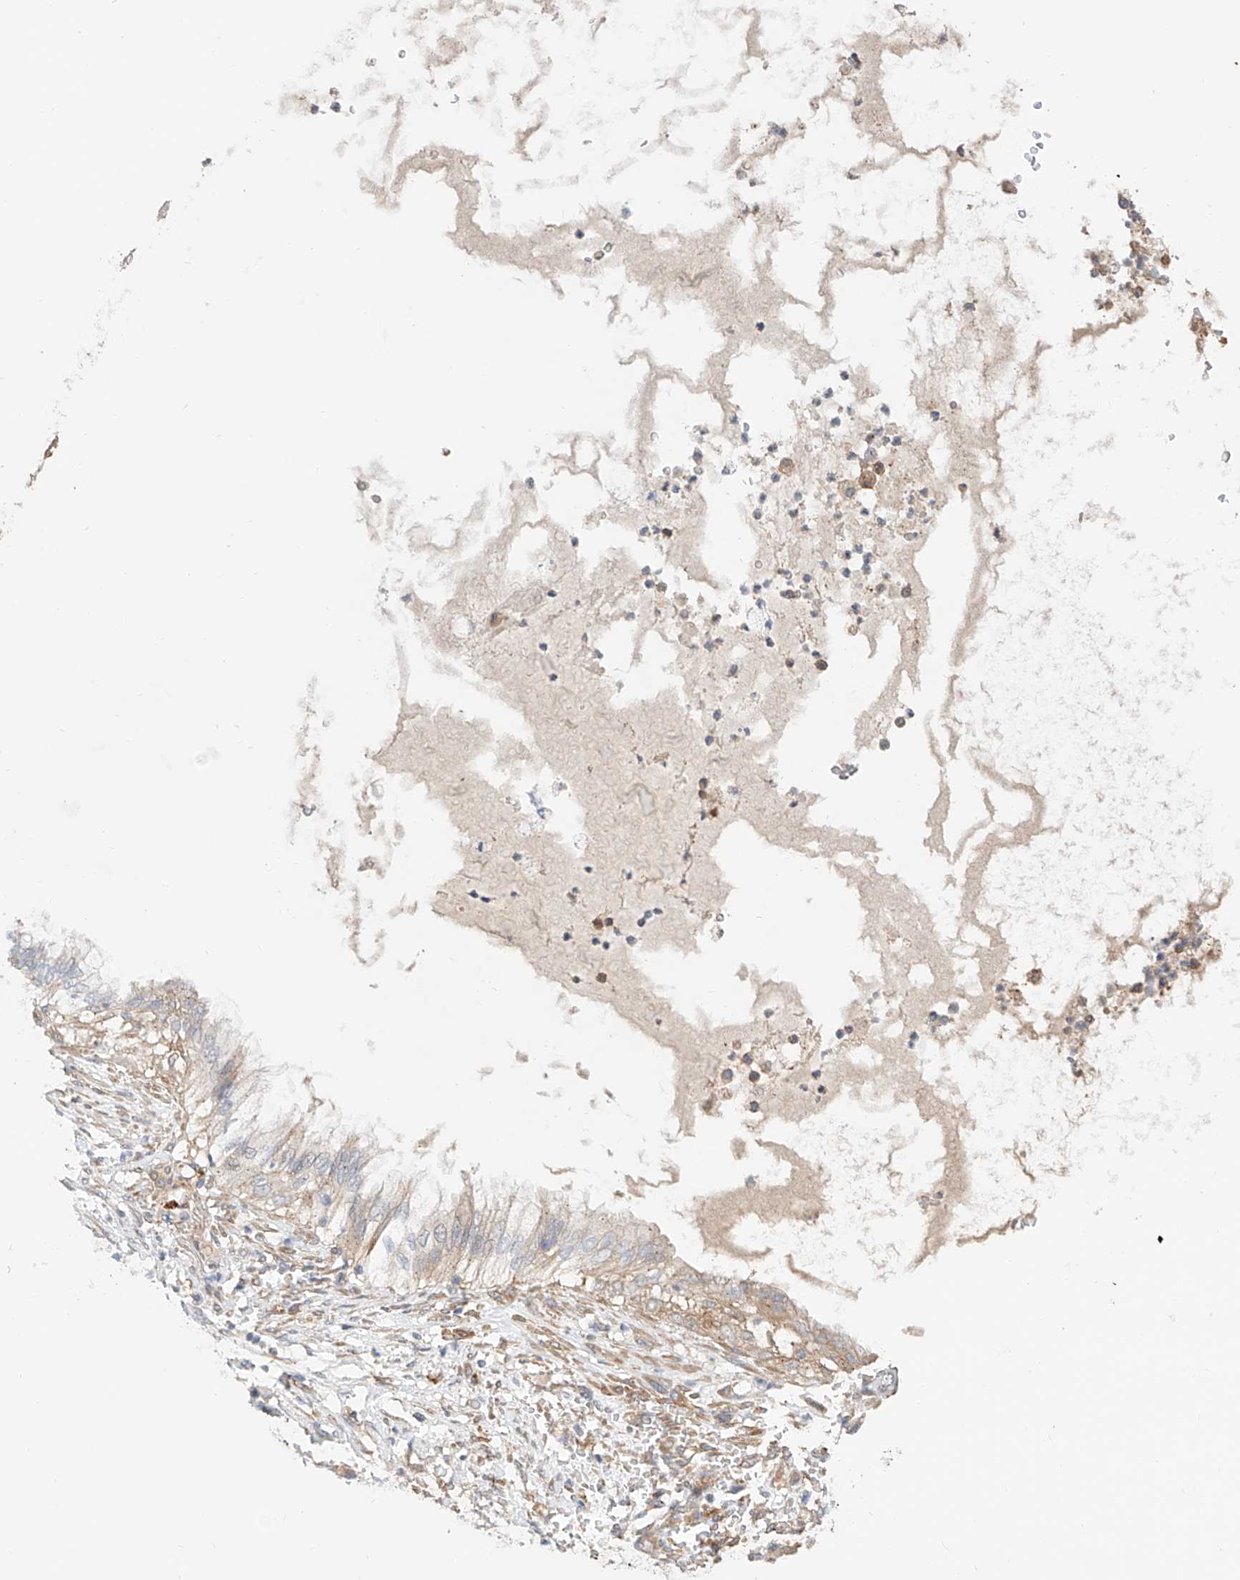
{"staining": {"intensity": "weak", "quantity": "25%-75%", "location": "cytoplasmic/membranous"}, "tissue": "lung cancer", "cell_type": "Tumor cells", "image_type": "cancer", "snomed": [{"axis": "morphology", "description": "Adenocarcinoma, NOS"}, {"axis": "topography", "description": "Lung"}], "caption": "Immunohistochemistry histopathology image of lung cancer stained for a protein (brown), which exhibits low levels of weak cytoplasmic/membranous expression in about 25%-75% of tumor cells.", "gene": "MOSPD1", "patient": {"sex": "female", "age": 70}}